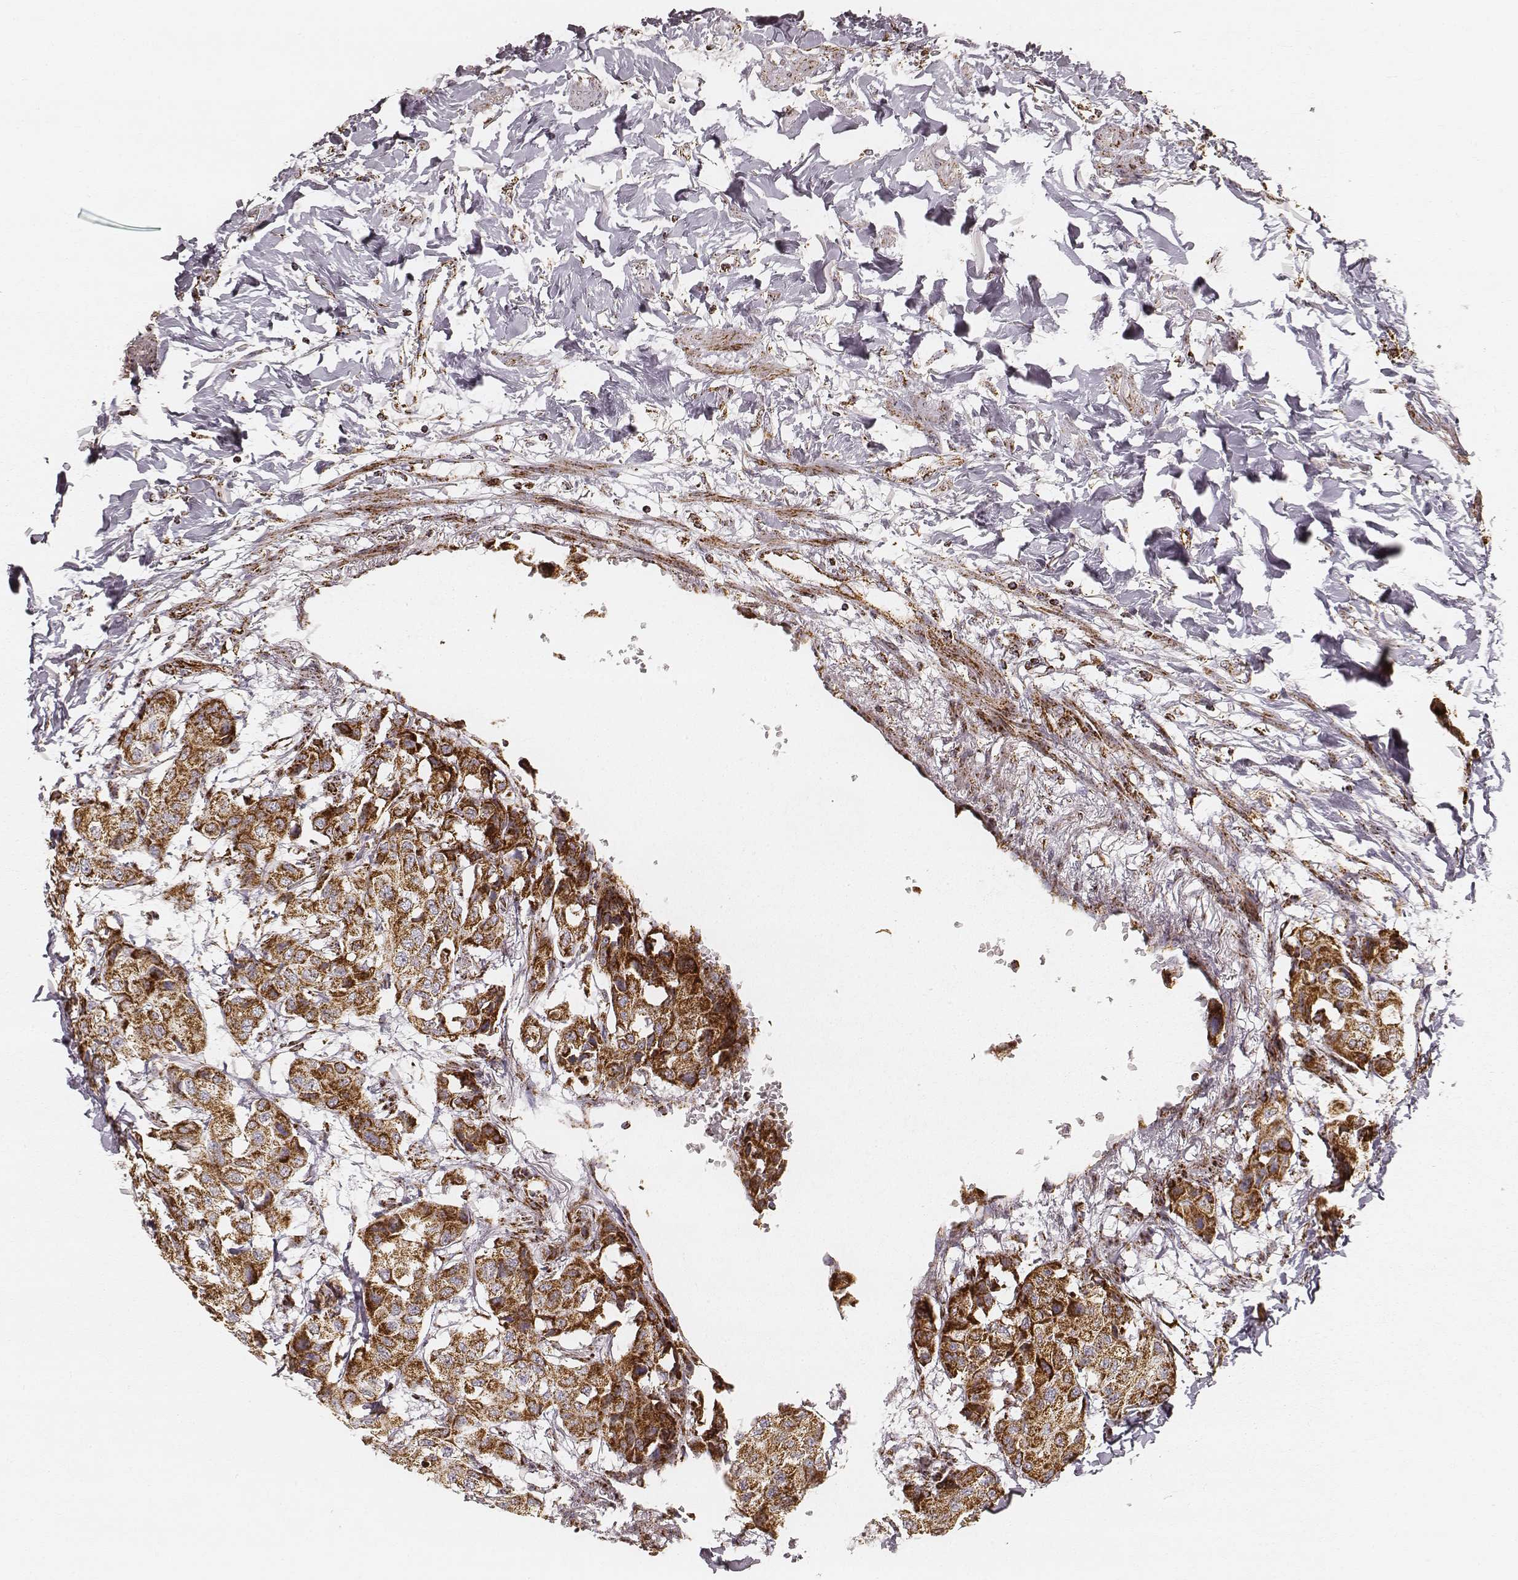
{"staining": {"intensity": "strong", "quantity": ">75%", "location": "cytoplasmic/membranous"}, "tissue": "breast cancer", "cell_type": "Tumor cells", "image_type": "cancer", "snomed": [{"axis": "morphology", "description": "Duct carcinoma"}, {"axis": "topography", "description": "Breast"}], "caption": "A high amount of strong cytoplasmic/membranous positivity is seen in approximately >75% of tumor cells in breast cancer (invasive ductal carcinoma) tissue.", "gene": "CS", "patient": {"sex": "female", "age": 80}}